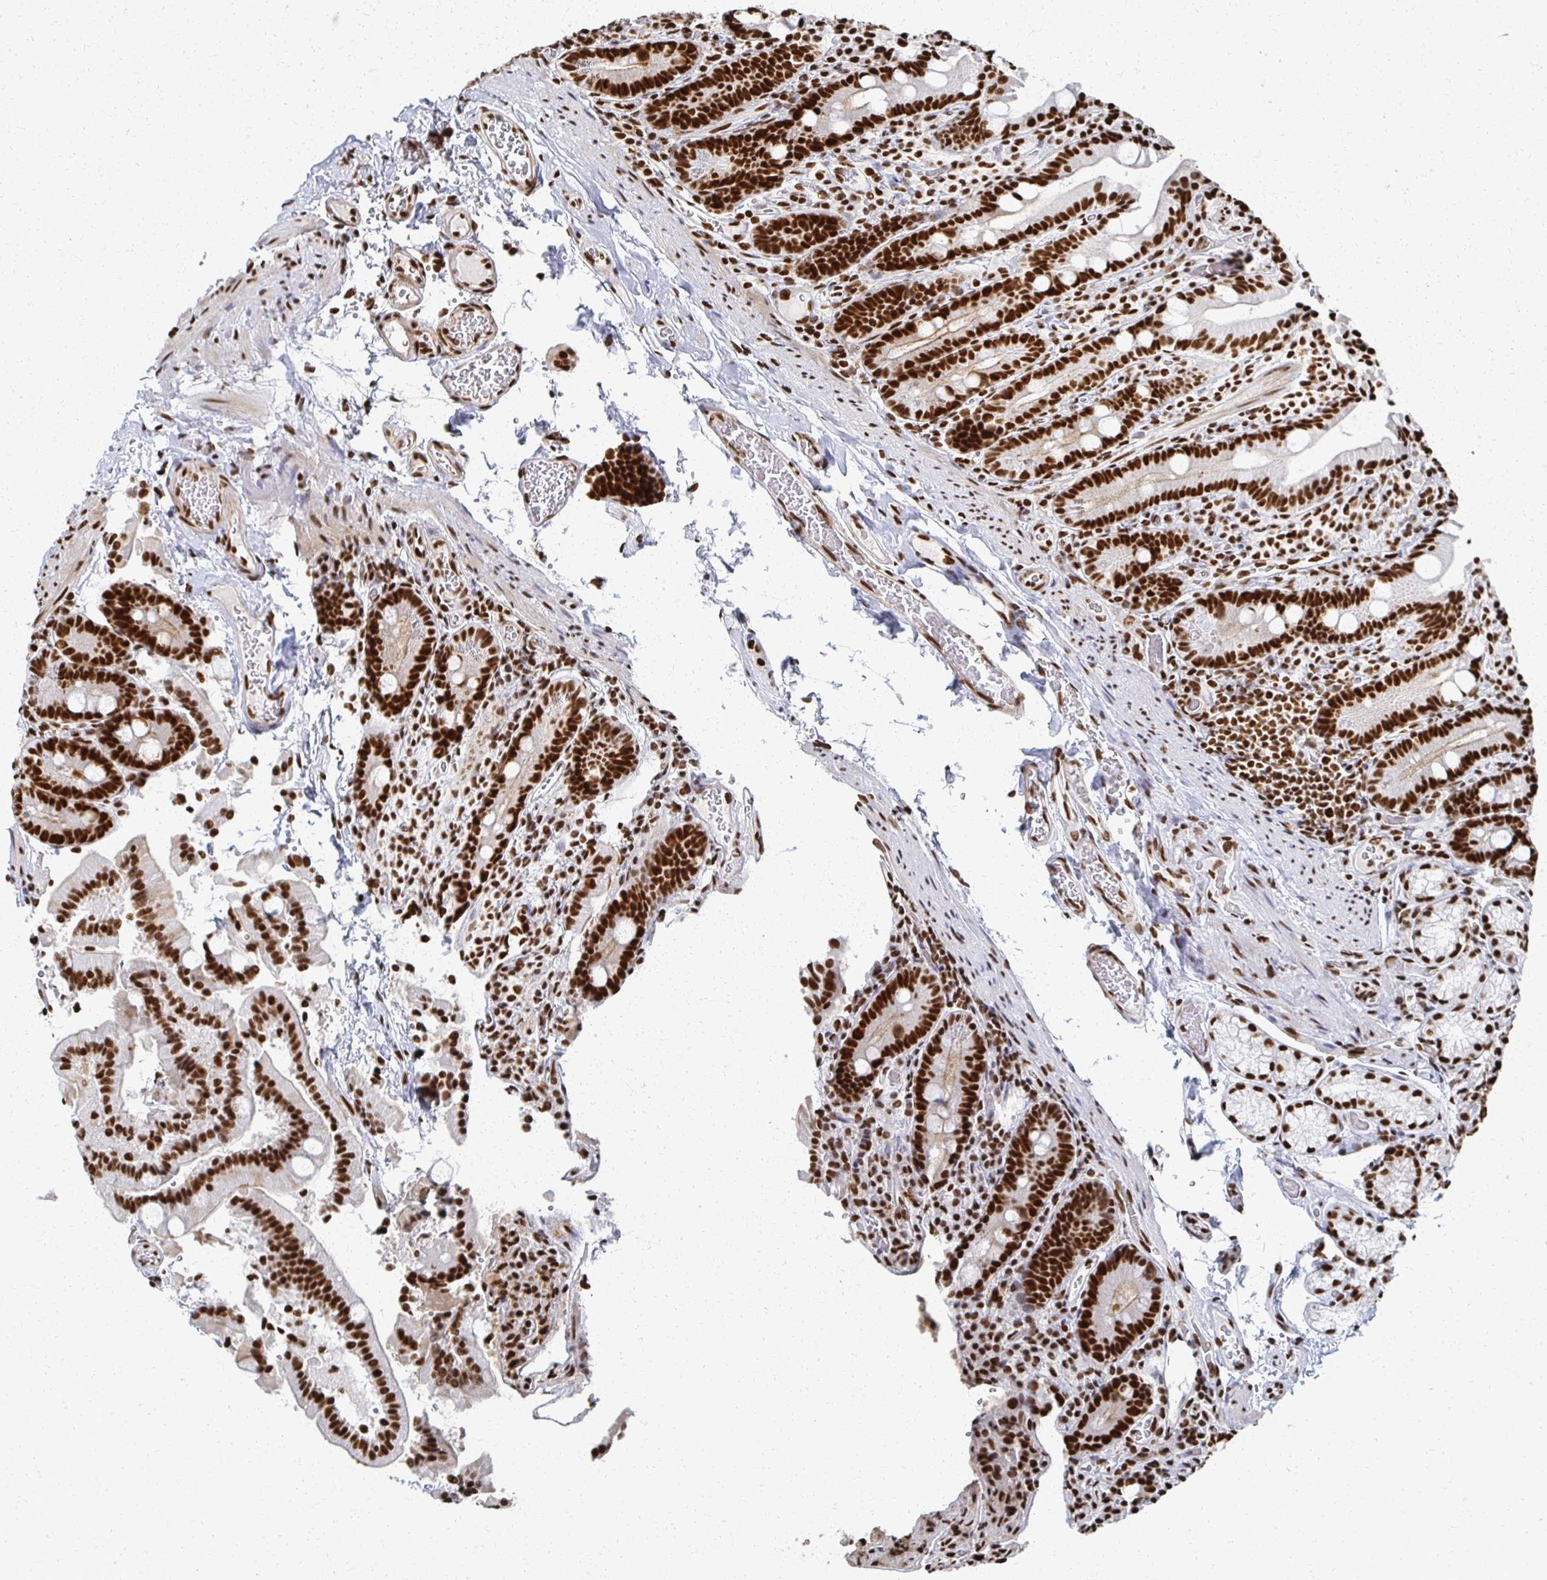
{"staining": {"intensity": "strong", "quantity": ">75%", "location": "nuclear"}, "tissue": "duodenum", "cell_type": "Glandular cells", "image_type": "normal", "snomed": [{"axis": "morphology", "description": "Normal tissue, NOS"}, {"axis": "topography", "description": "Duodenum"}], "caption": "Unremarkable duodenum reveals strong nuclear staining in approximately >75% of glandular cells, visualized by immunohistochemistry.", "gene": "RBBP4", "patient": {"sex": "female", "age": 62}}